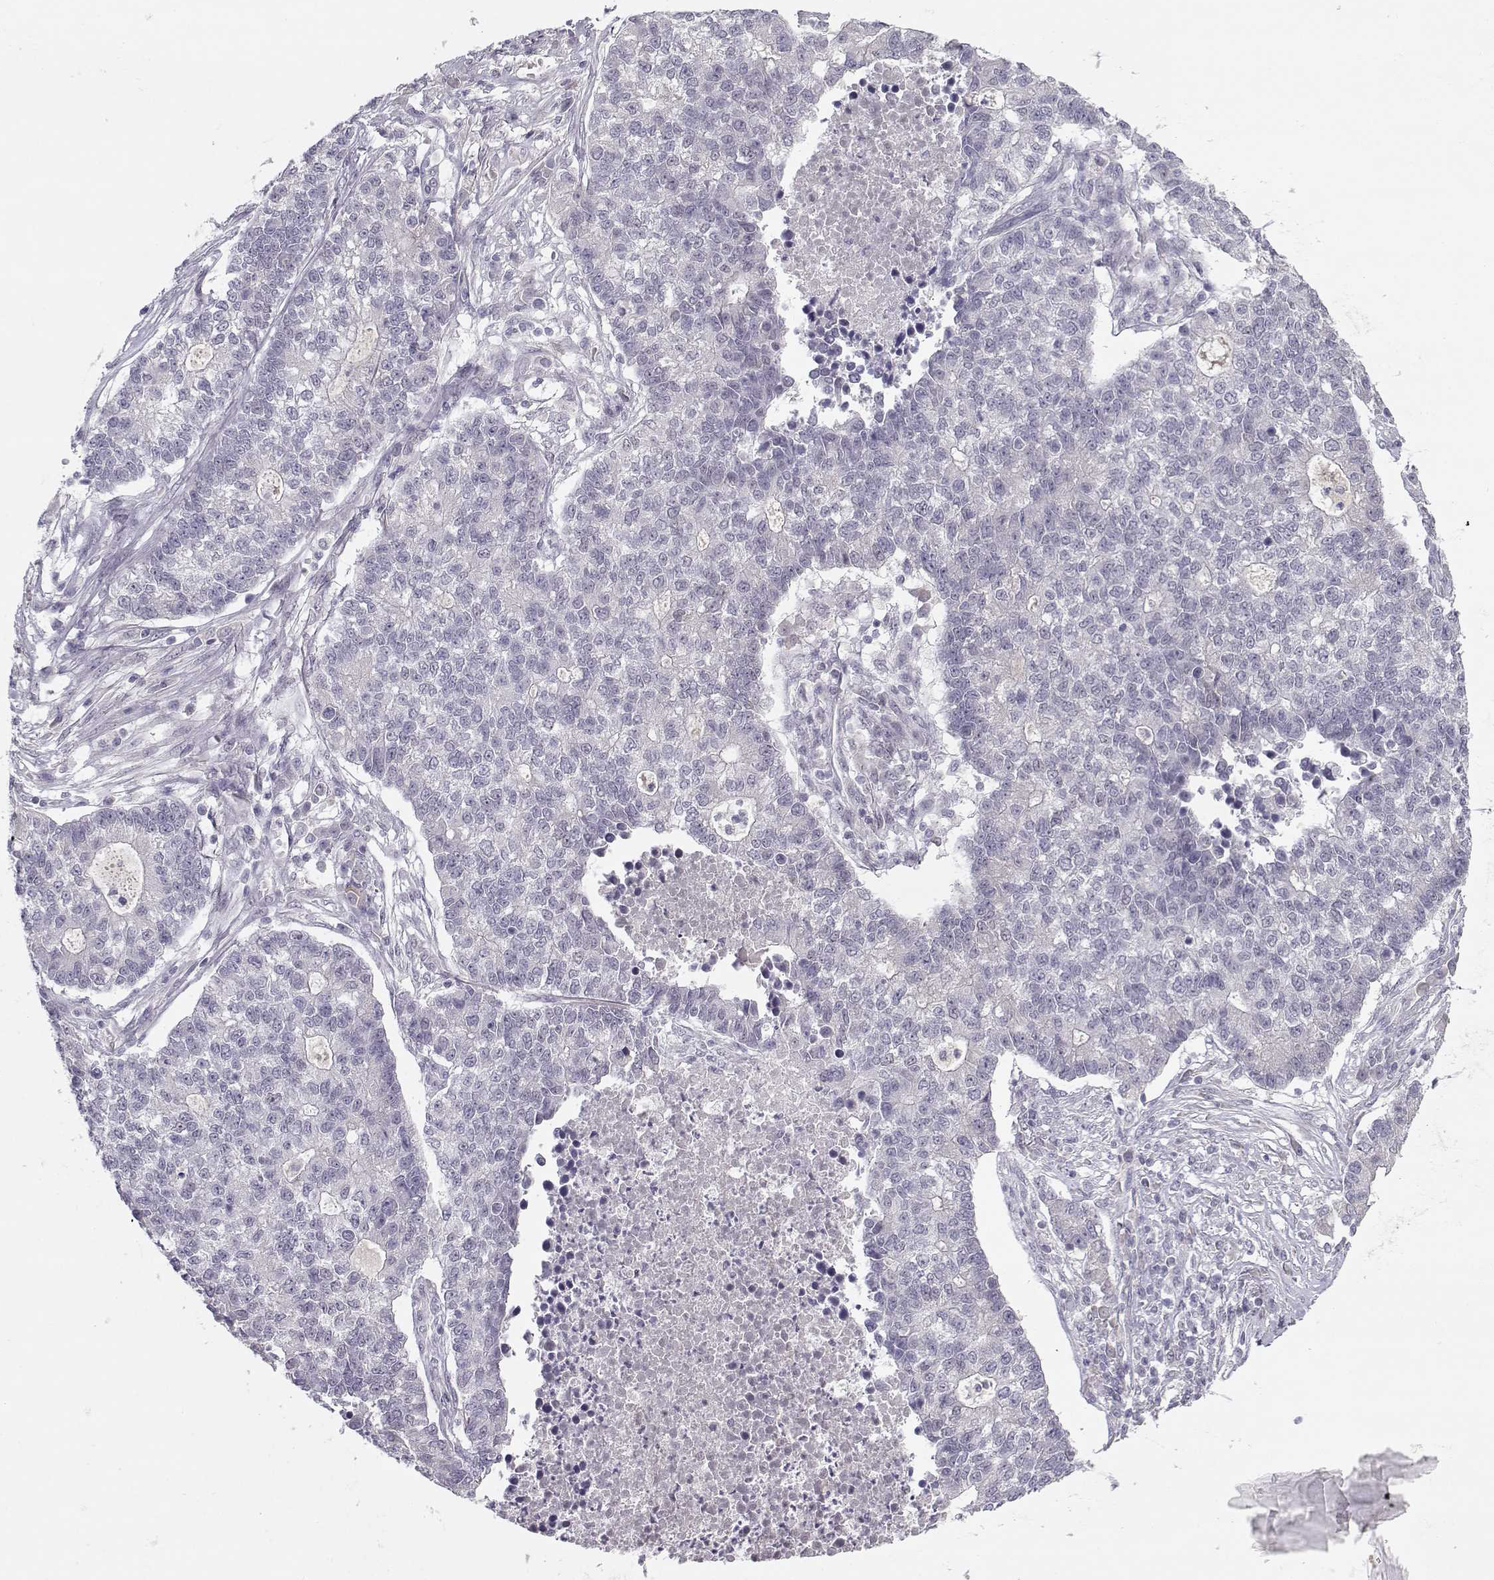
{"staining": {"intensity": "negative", "quantity": "none", "location": "none"}, "tissue": "lung cancer", "cell_type": "Tumor cells", "image_type": "cancer", "snomed": [{"axis": "morphology", "description": "Adenocarcinoma, NOS"}, {"axis": "topography", "description": "Lung"}], "caption": "DAB (3,3'-diaminobenzidine) immunohistochemical staining of human lung cancer (adenocarcinoma) reveals no significant staining in tumor cells.", "gene": "C16orf86", "patient": {"sex": "male", "age": 57}}